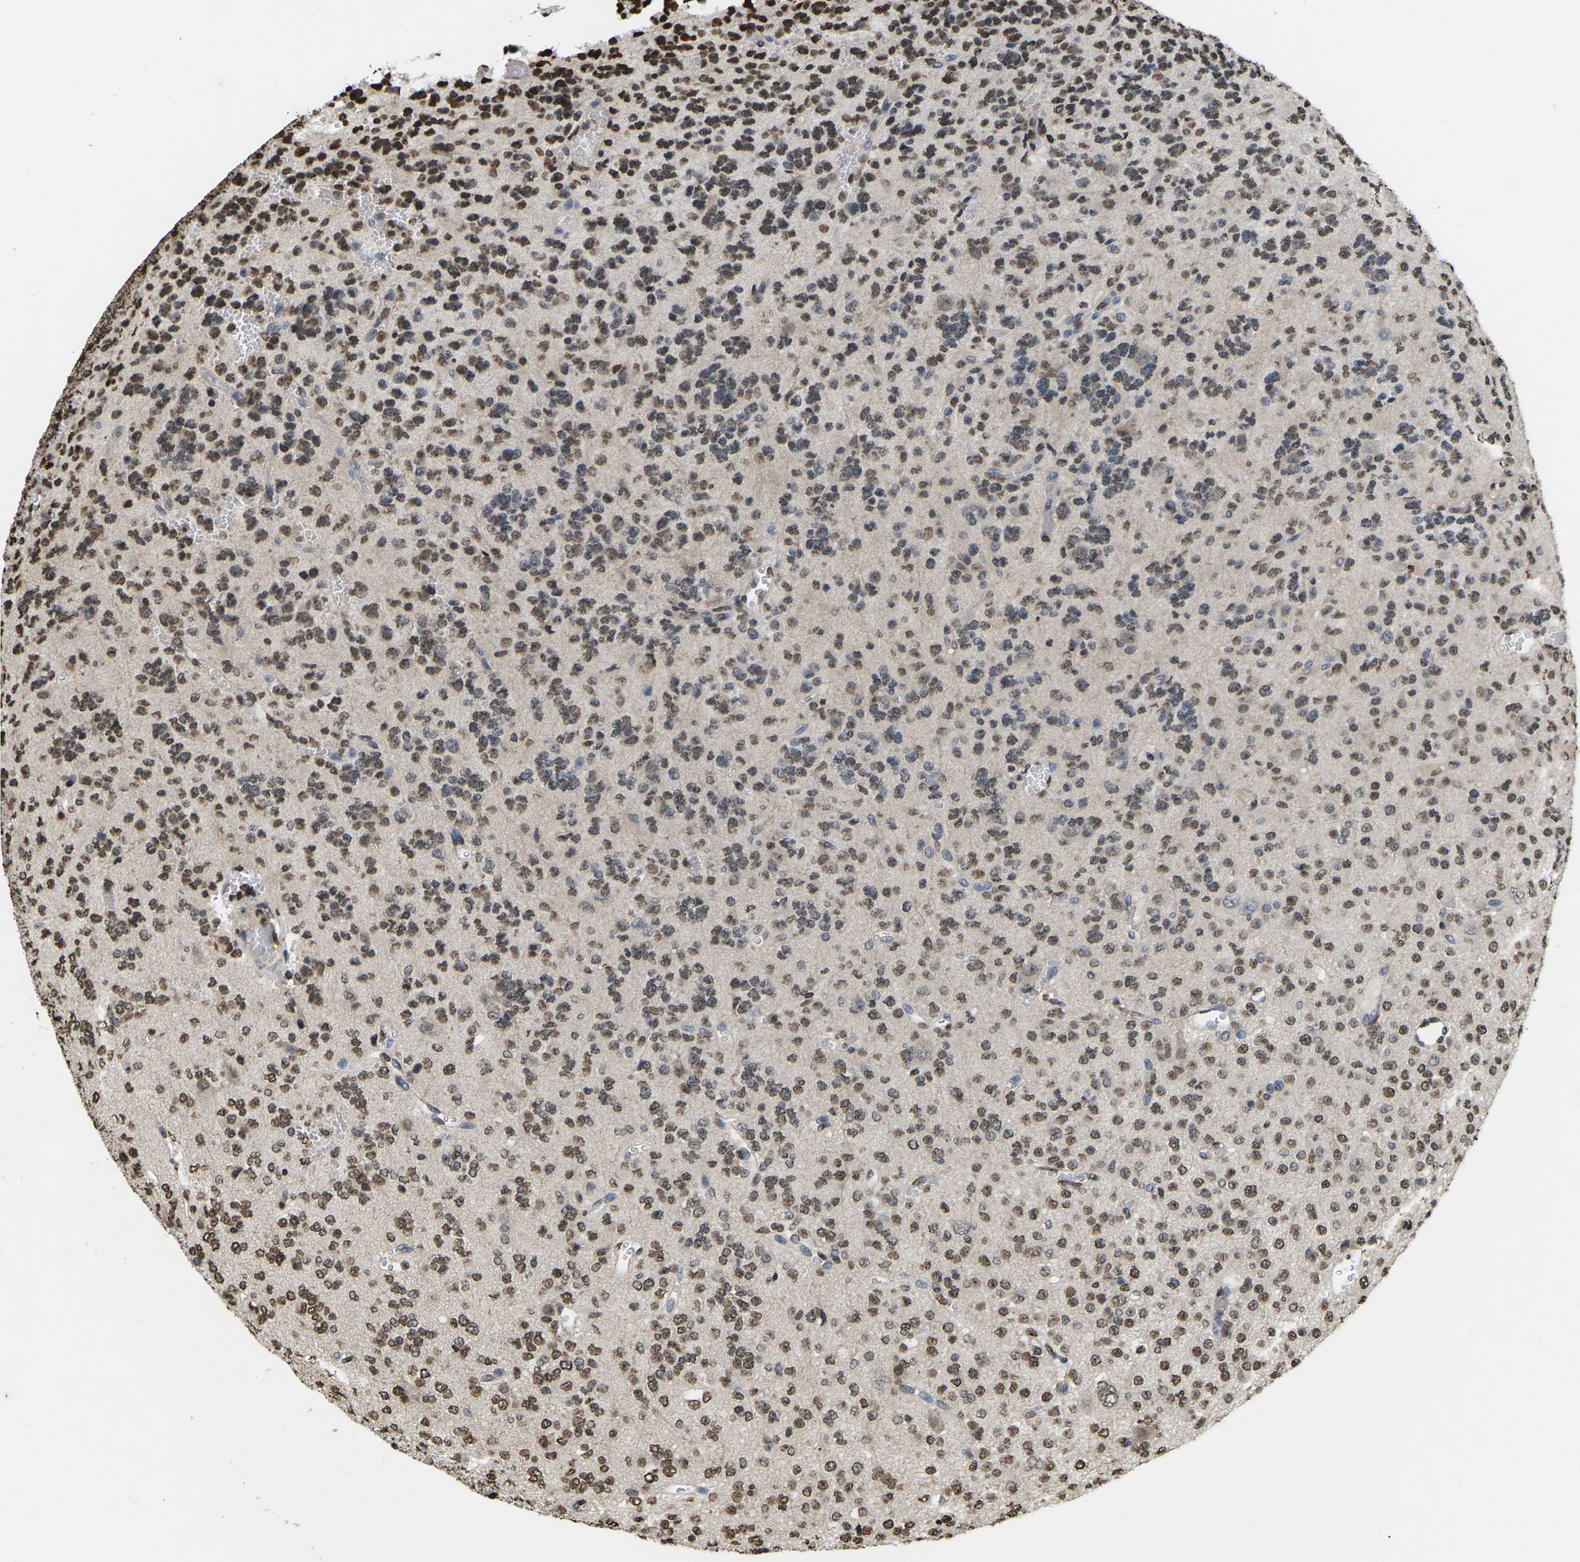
{"staining": {"intensity": "moderate", "quantity": ">75%", "location": "nuclear"}, "tissue": "glioma", "cell_type": "Tumor cells", "image_type": "cancer", "snomed": [{"axis": "morphology", "description": "Glioma, malignant, Low grade"}, {"axis": "topography", "description": "Brain"}], "caption": "An image of human low-grade glioma (malignant) stained for a protein demonstrates moderate nuclear brown staining in tumor cells.", "gene": "EMSY", "patient": {"sex": "male", "age": 38}}